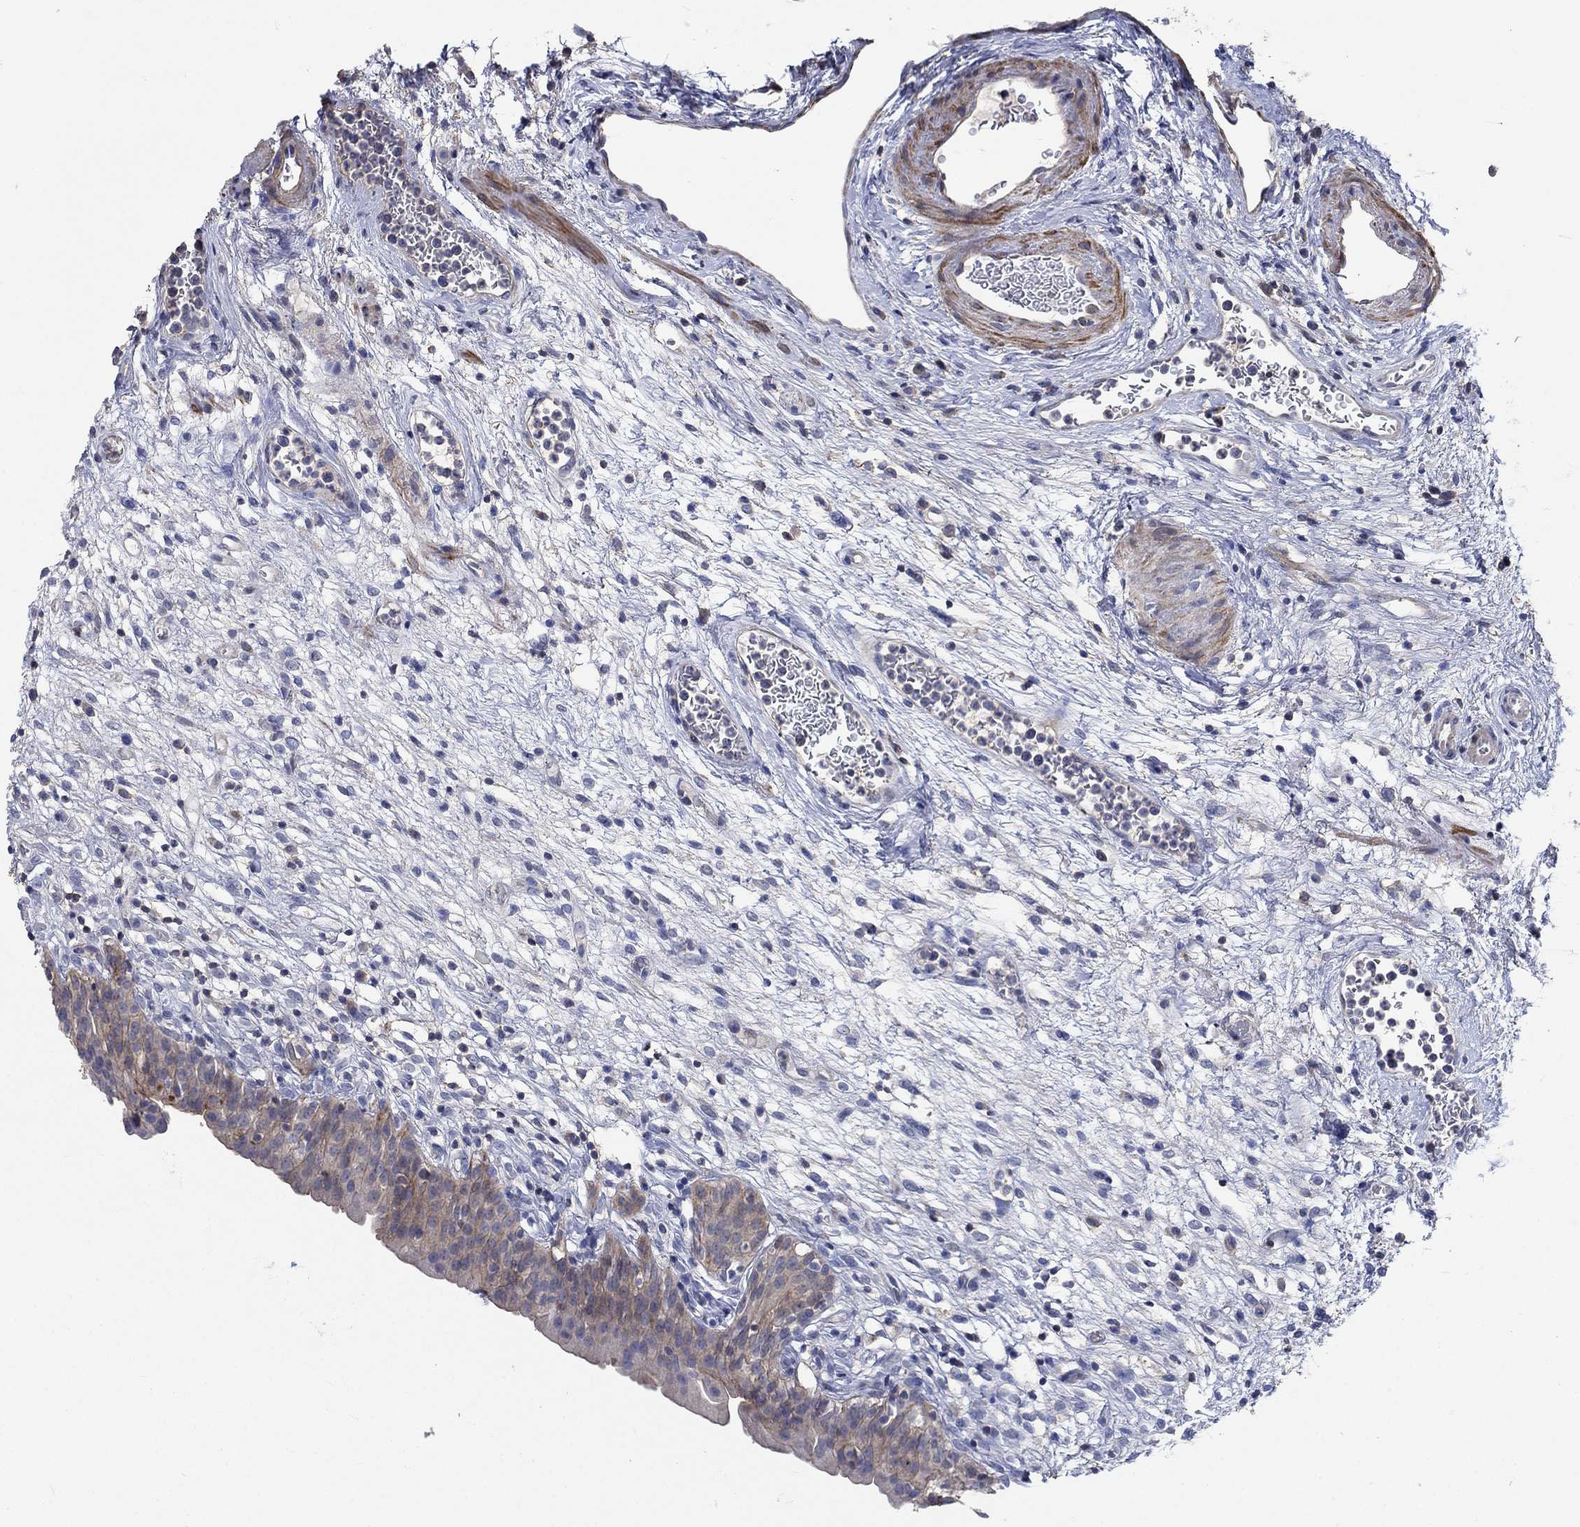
{"staining": {"intensity": "moderate", "quantity": "<25%", "location": "cytoplasmic/membranous"}, "tissue": "urinary bladder", "cell_type": "Urothelial cells", "image_type": "normal", "snomed": [{"axis": "morphology", "description": "Normal tissue, NOS"}, {"axis": "topography", "description": "Urinary bladder"}], "caption": "Moderate cytoplasmic/membranous staining for a protein is seen in approximately <25% of urothelial cells of normal urinary bladder using immunohistochemistry.", "gene": "TNFAIP8L3", "patient": {"sex": "male", "age": 76}}